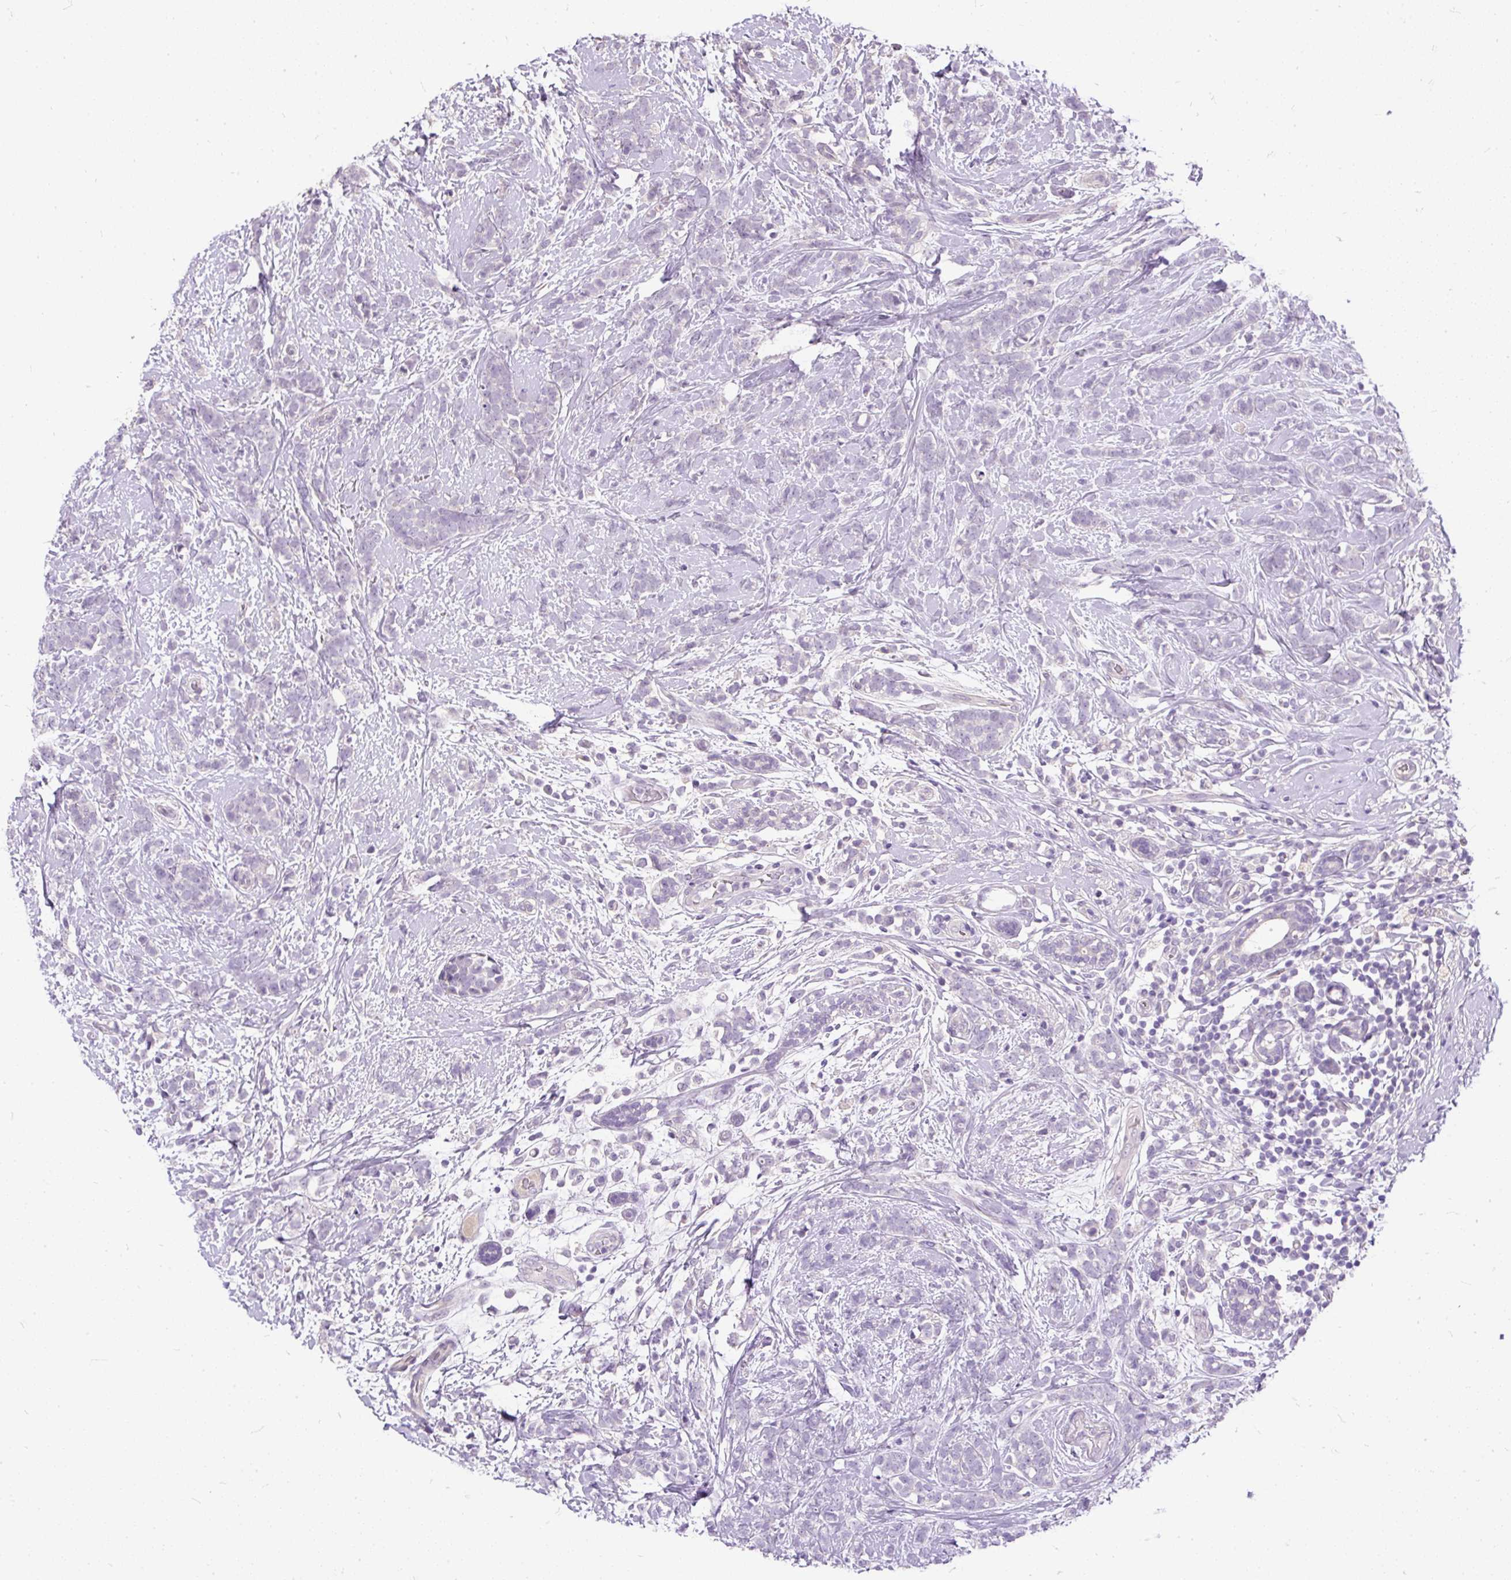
{"staining": {"intensity": "negative", "quantity": "none", "location": "none"}, "tissue": "breast cancer", "cell_type": "Tumor cells", "image_type": "cancer", "snomed": [{"axis": "morphology", "description": "Lobular carcinoma"}, {"axis": "topography", "description": "Breast"}], "caption": "This histopathology image is of lobular carcinoma (breast) stained with immunohistochemistry to label a protein in brown with the nuclei are counter-stained blue. There is no expression in tumor cells.", "gene": "KRTAP20-3", "patient": {"sex": "female", "age": 58}}